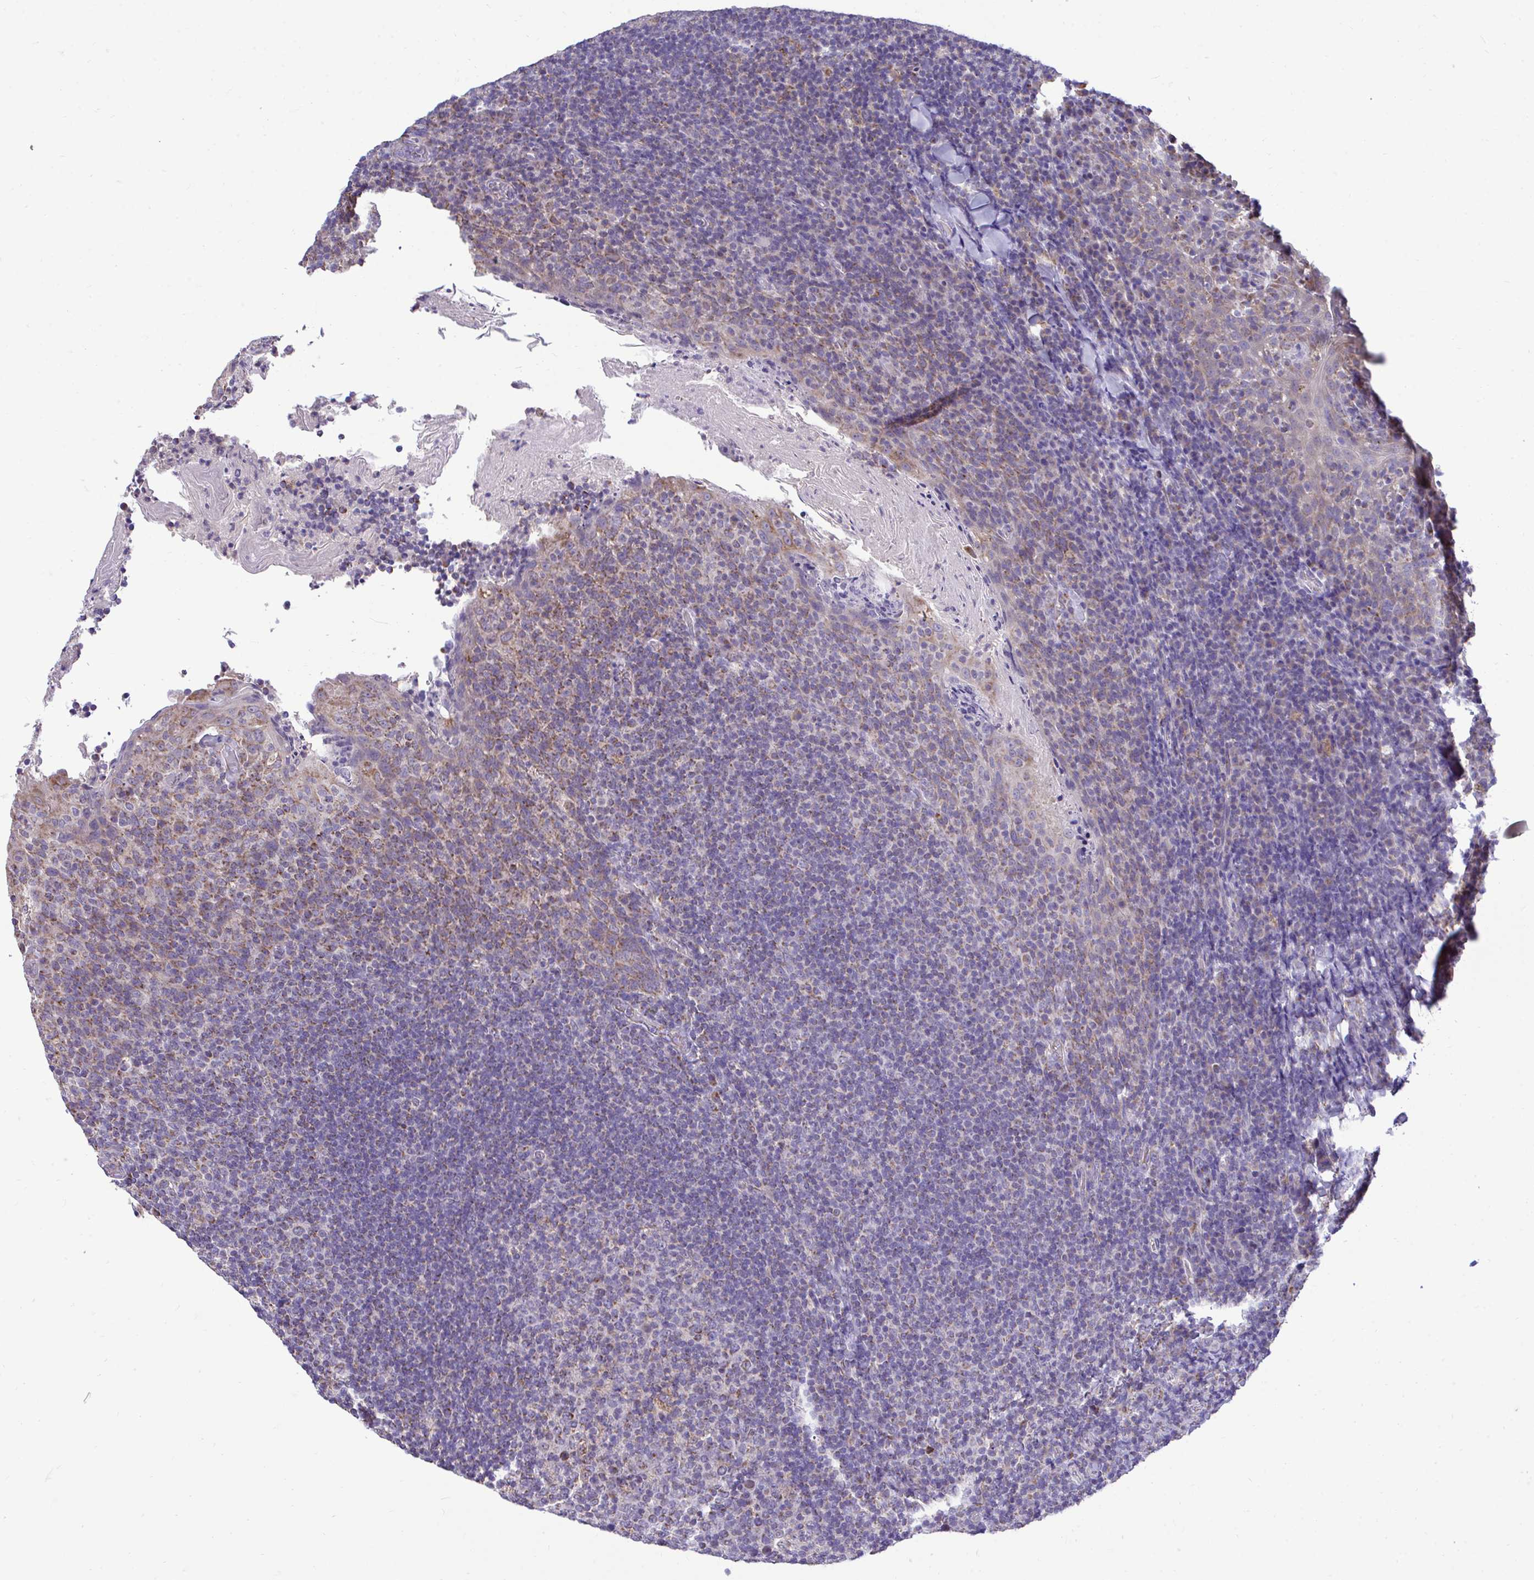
{"staining": {"intensity": "weak", "quantity": "<25%", "location": "cytoplasmic/membranous"}, "tissue": "tonsil", "cell_type": "Germinal center cells", "image_type": "normal", "snomed": [{"axis": "morphology", "description": "Normal tissue, NOS"}, {"axis": "topography", "description": "Tonsil"}], "caption": "Germinal center cells show no significant positivity in normal tonsil.", "gene": "ENSG00000269547", "patient": {"sex": "female", "age": 10}}